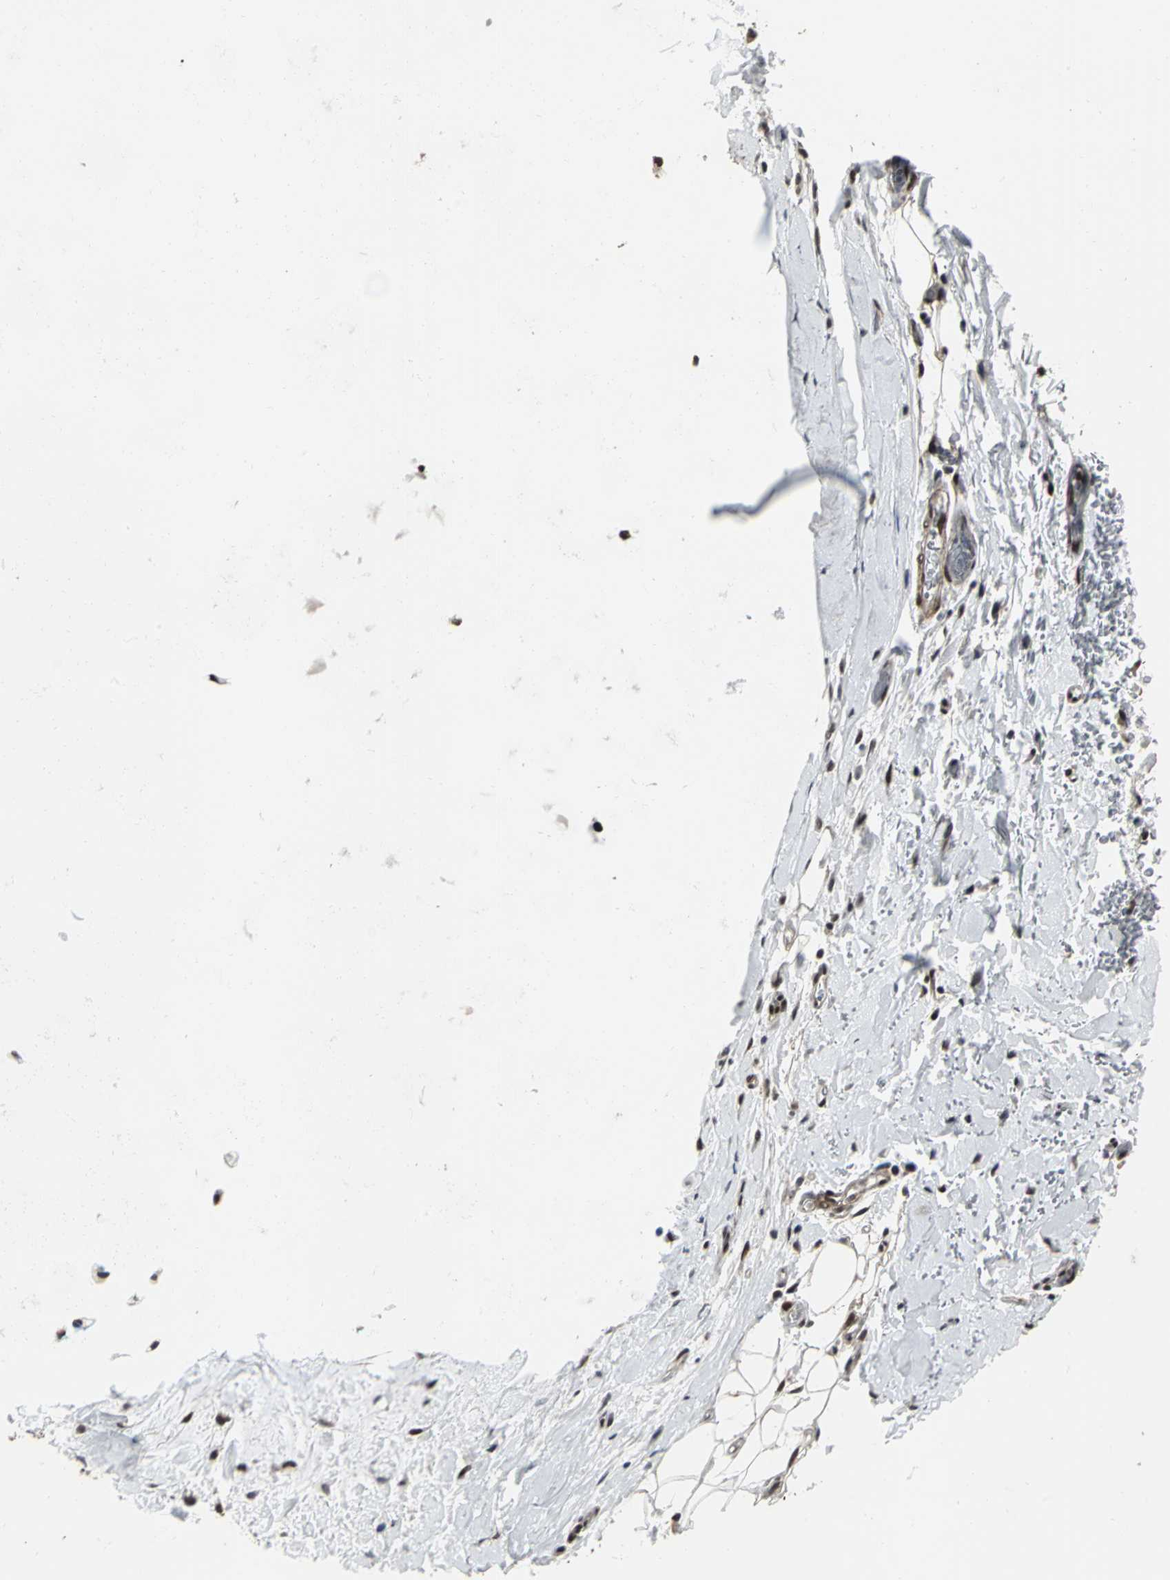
{"staining": {"intensity": "moderate", "quantity": ">75%", "location": "nuclear"}, "tissue": "adipose tissue", "cell_type": "Adipocytes", "image_type": "normal", "snomed": [{"axis": "morphology", "description": "Normal tissue, NOS"}, {"axis": "topography", "description": "Cartilage tissue"}, {"axis": "topography", "description": "Bronchus"}], "caption": "The immunohistochemical stain highlights moderate nuclear staining in adipocytes of benign adipose tissue.", "gene": "SRF", "patient": {"sex": "female", "age": 73}}